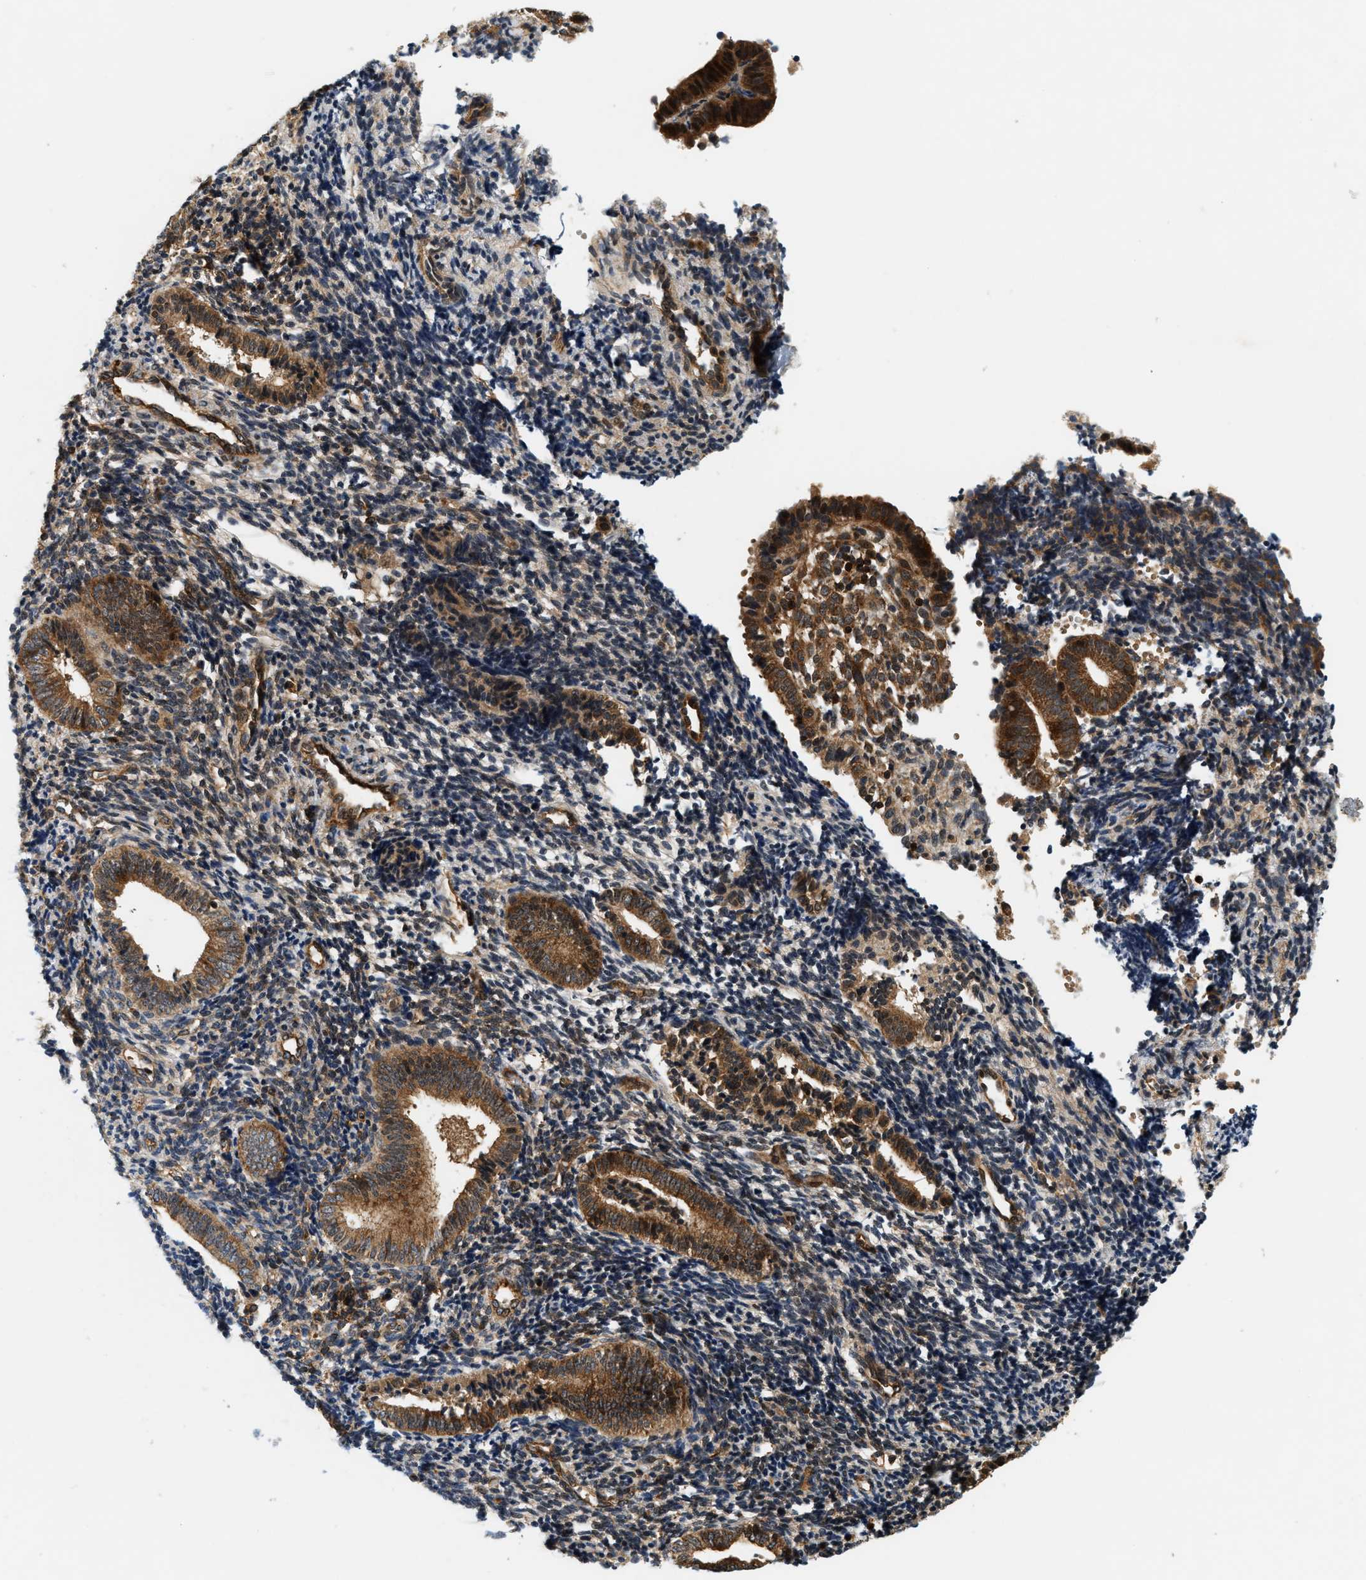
{"staining": {"intensity": "moderate", "quantity": ">75%", "location": "cytoplasmic/membranous"}, "tissue": "endometrium", "cell_type": "Cells in endometrial stroma", "image_type": "normal", "snomed": [{"axis": "morphology", "description": "Normal tissue, NOS"}, {"axis": "topography", "description": "Uterus"}, {"axis": "topography", "description": "Endometrium"}], "caption": "Immunohistochemistry (IHC) (DAB (3,3'-diaminobenzidine)) staining of benign endometrium exhibits moderate cytoplasmic/membranous protein staining in about >75% of cells in endometrial stroma.", "gene": "SAMD9", "patient": {"sex": "female", "age": 33}}